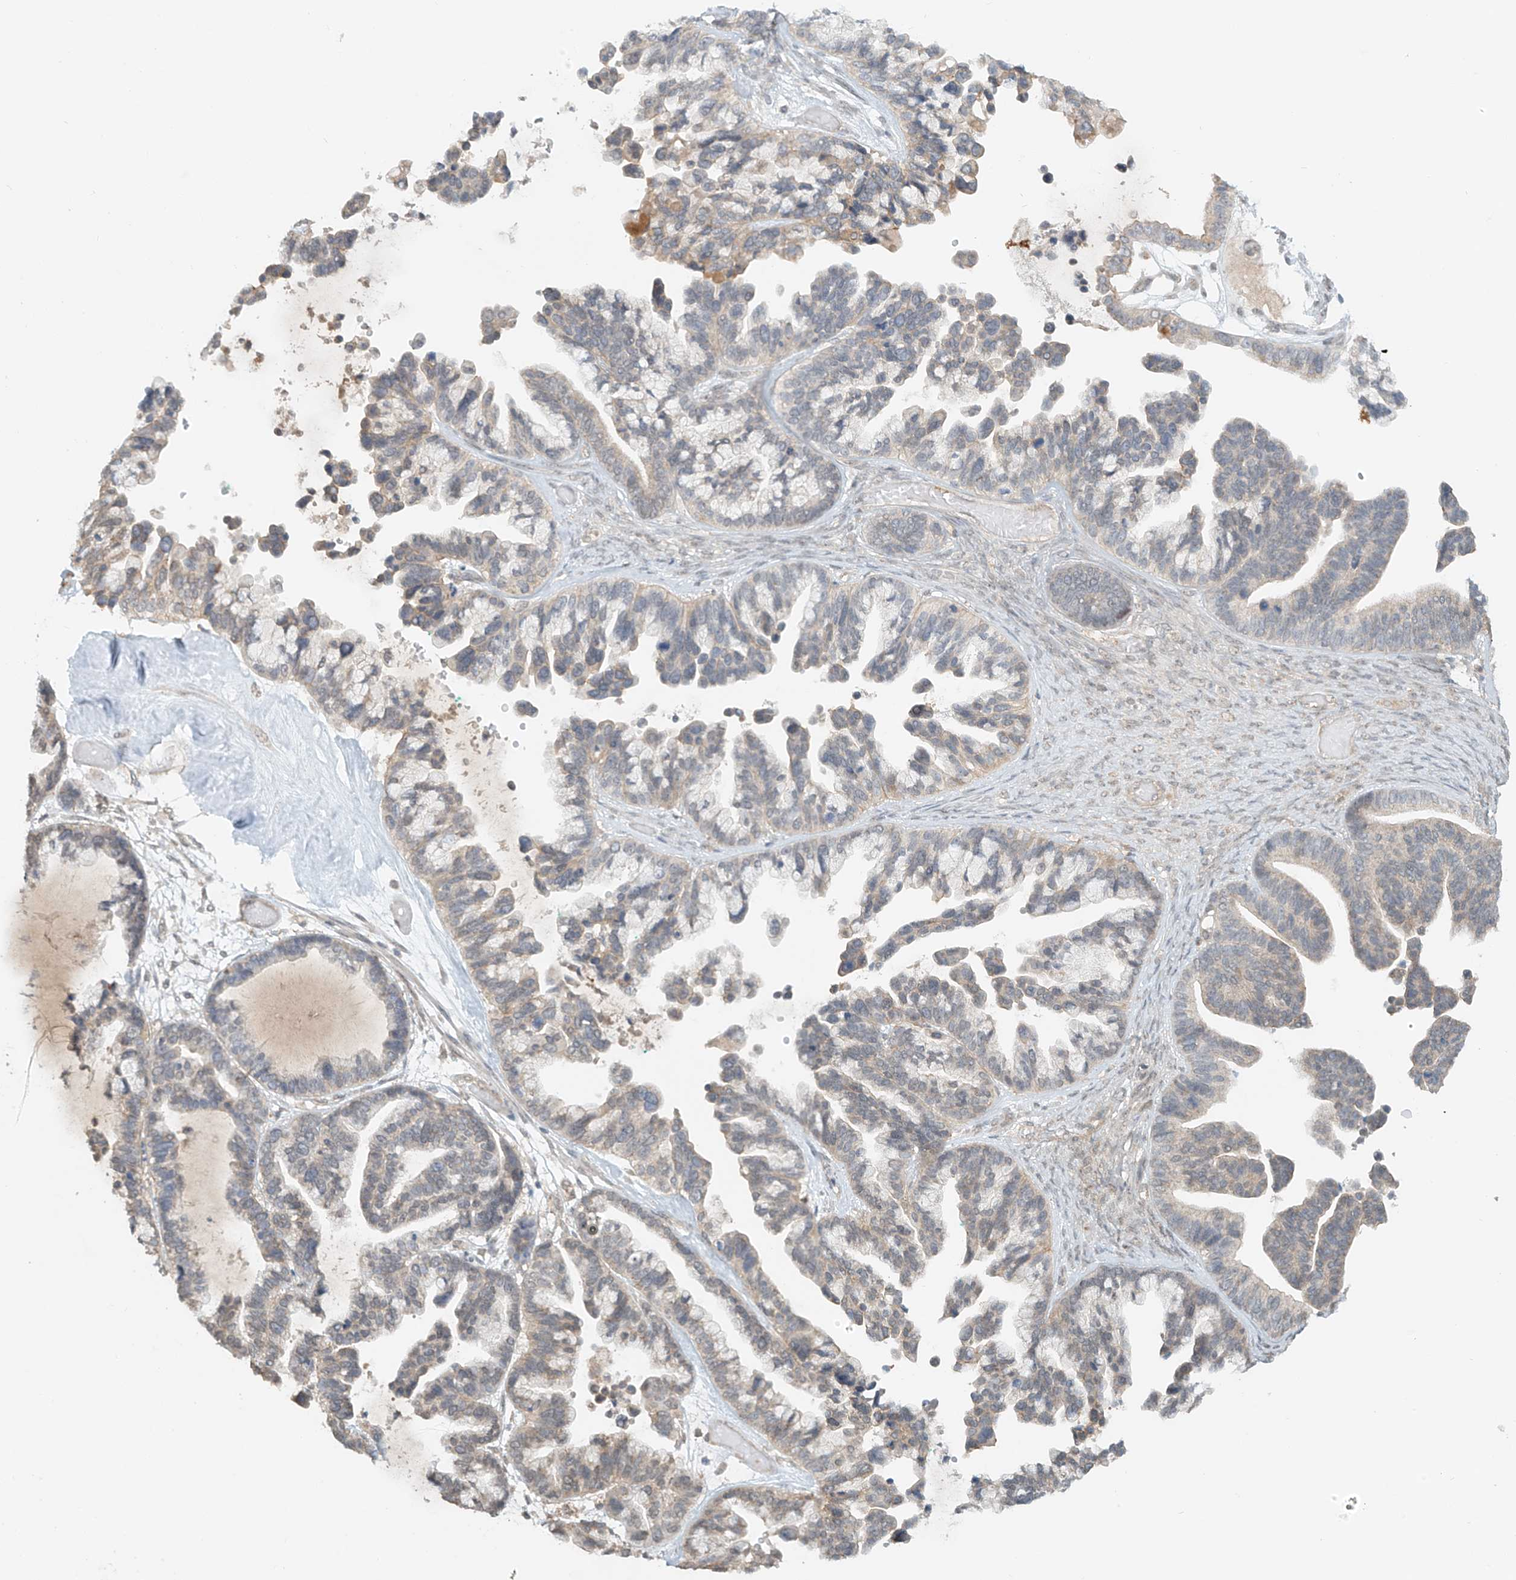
{"staining": {"intensity": "weak", "quantity": "25%-75%", "location": "cytoplasmic/membranous"}, "tissue": "ovarian cancer", "cell_type": "Tumor cells", "image_type": "cancer", "snomed": [{"axis": "morphology", "description": "Cystadenocarcinoma, serous, NOS"}, {"axis": "topography", "description": "Ovary"}], "caption": "Tumor cells display low levels of weak cytoplasmic/membranous expression in about 25%-75% of cells in human ovarian serous cystadenocarcinoma. (Stains: DAB (3,3'-diaminobenzidine) in brown, nuclei in blue, Microscopy: brightfield microscopy at high magnification).", "gene": "ABCD1", "patient": {"sex": "female", "age": 56}}